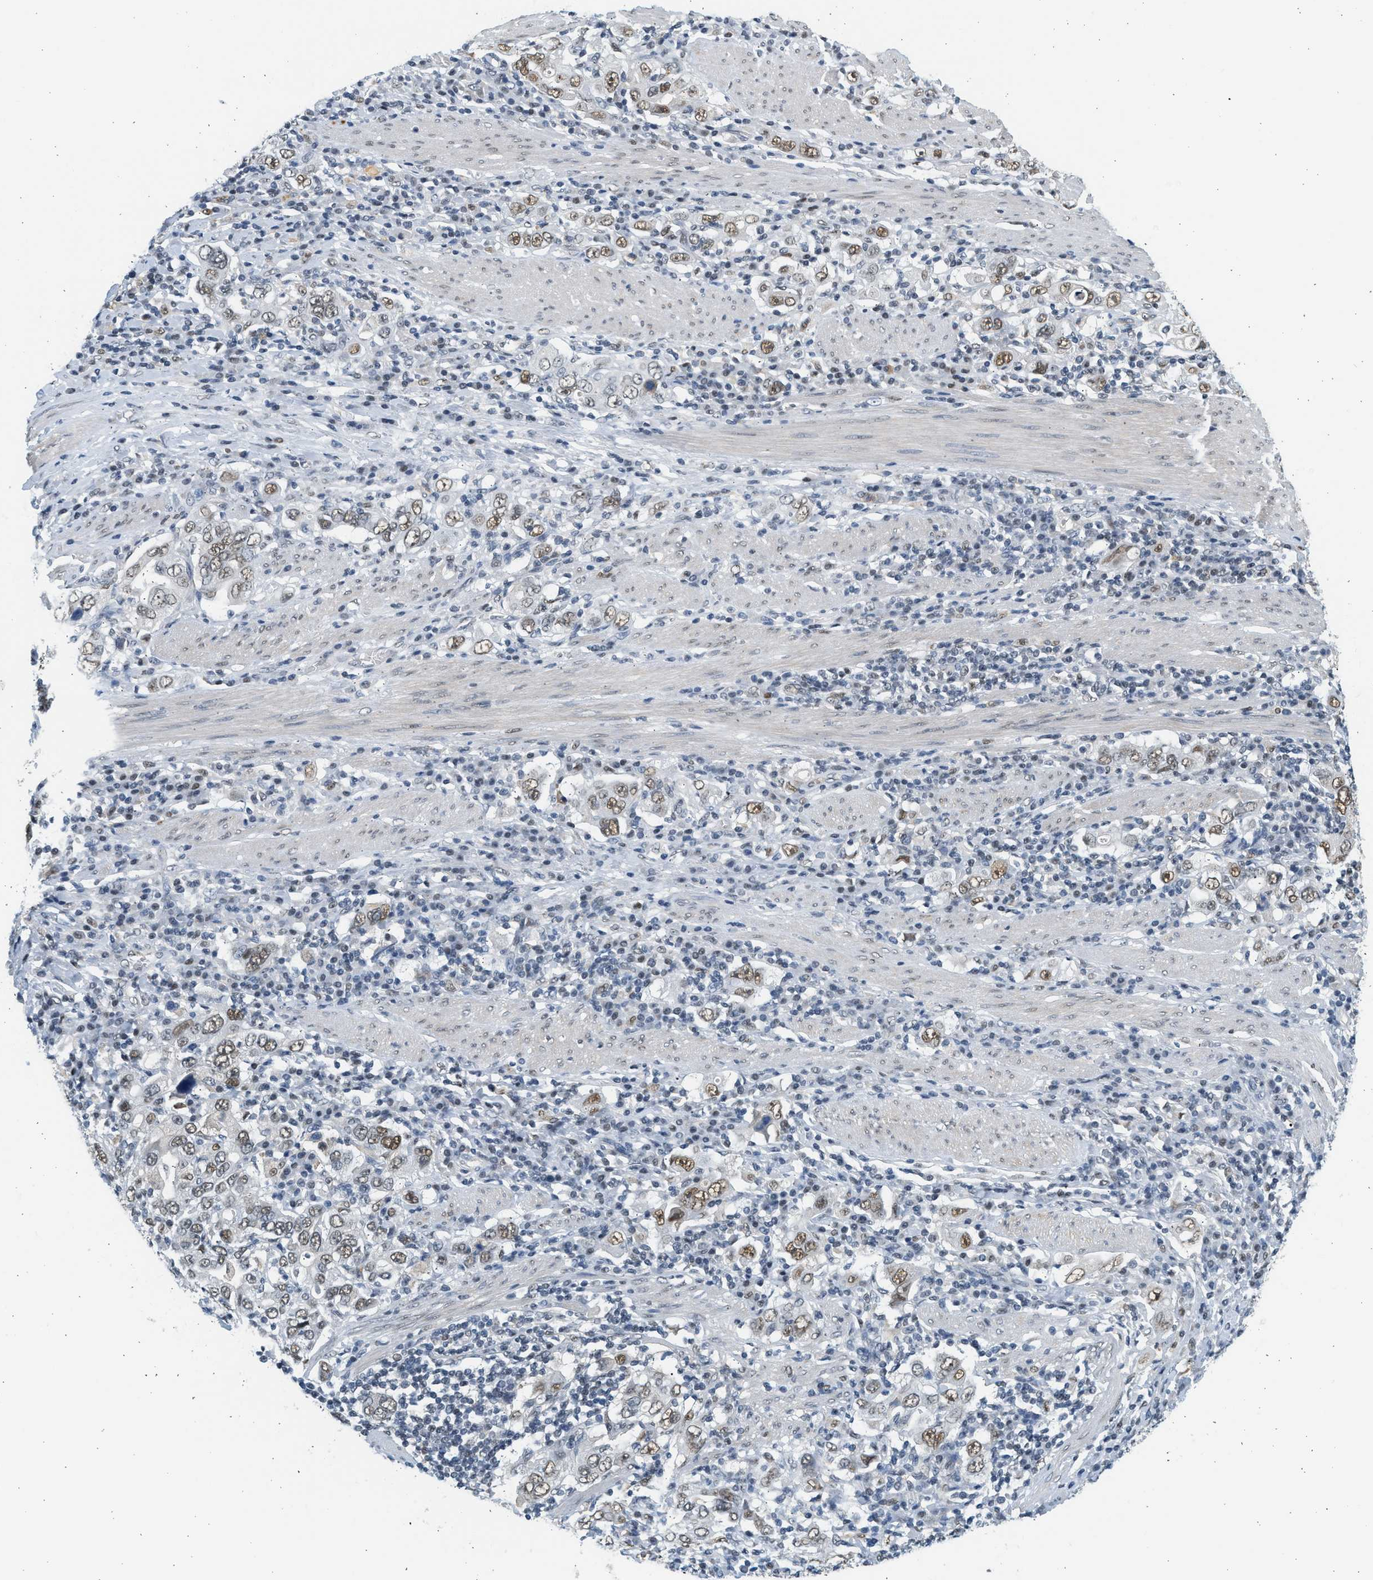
{"staining": {"intensity": "moderate", "quantity": ">75%", "location": "nuclear"}, "tissue": "stomach cancer", "cell_type": "Tumor cells", "image_type": "cancer", "snomed": [{"axis": "morphology", "description": "Adenocarcinoma, NOS"}, {"axis": "topography", "description": "Stomach, upper"}], "caption": "This is an image of IHC staining of stomach adenocarcinoma, which shows moderate positivity in the nuclear of tumor cells.", "gene": "HIPK1", "patient": {"sex": "male", "age": 62}}